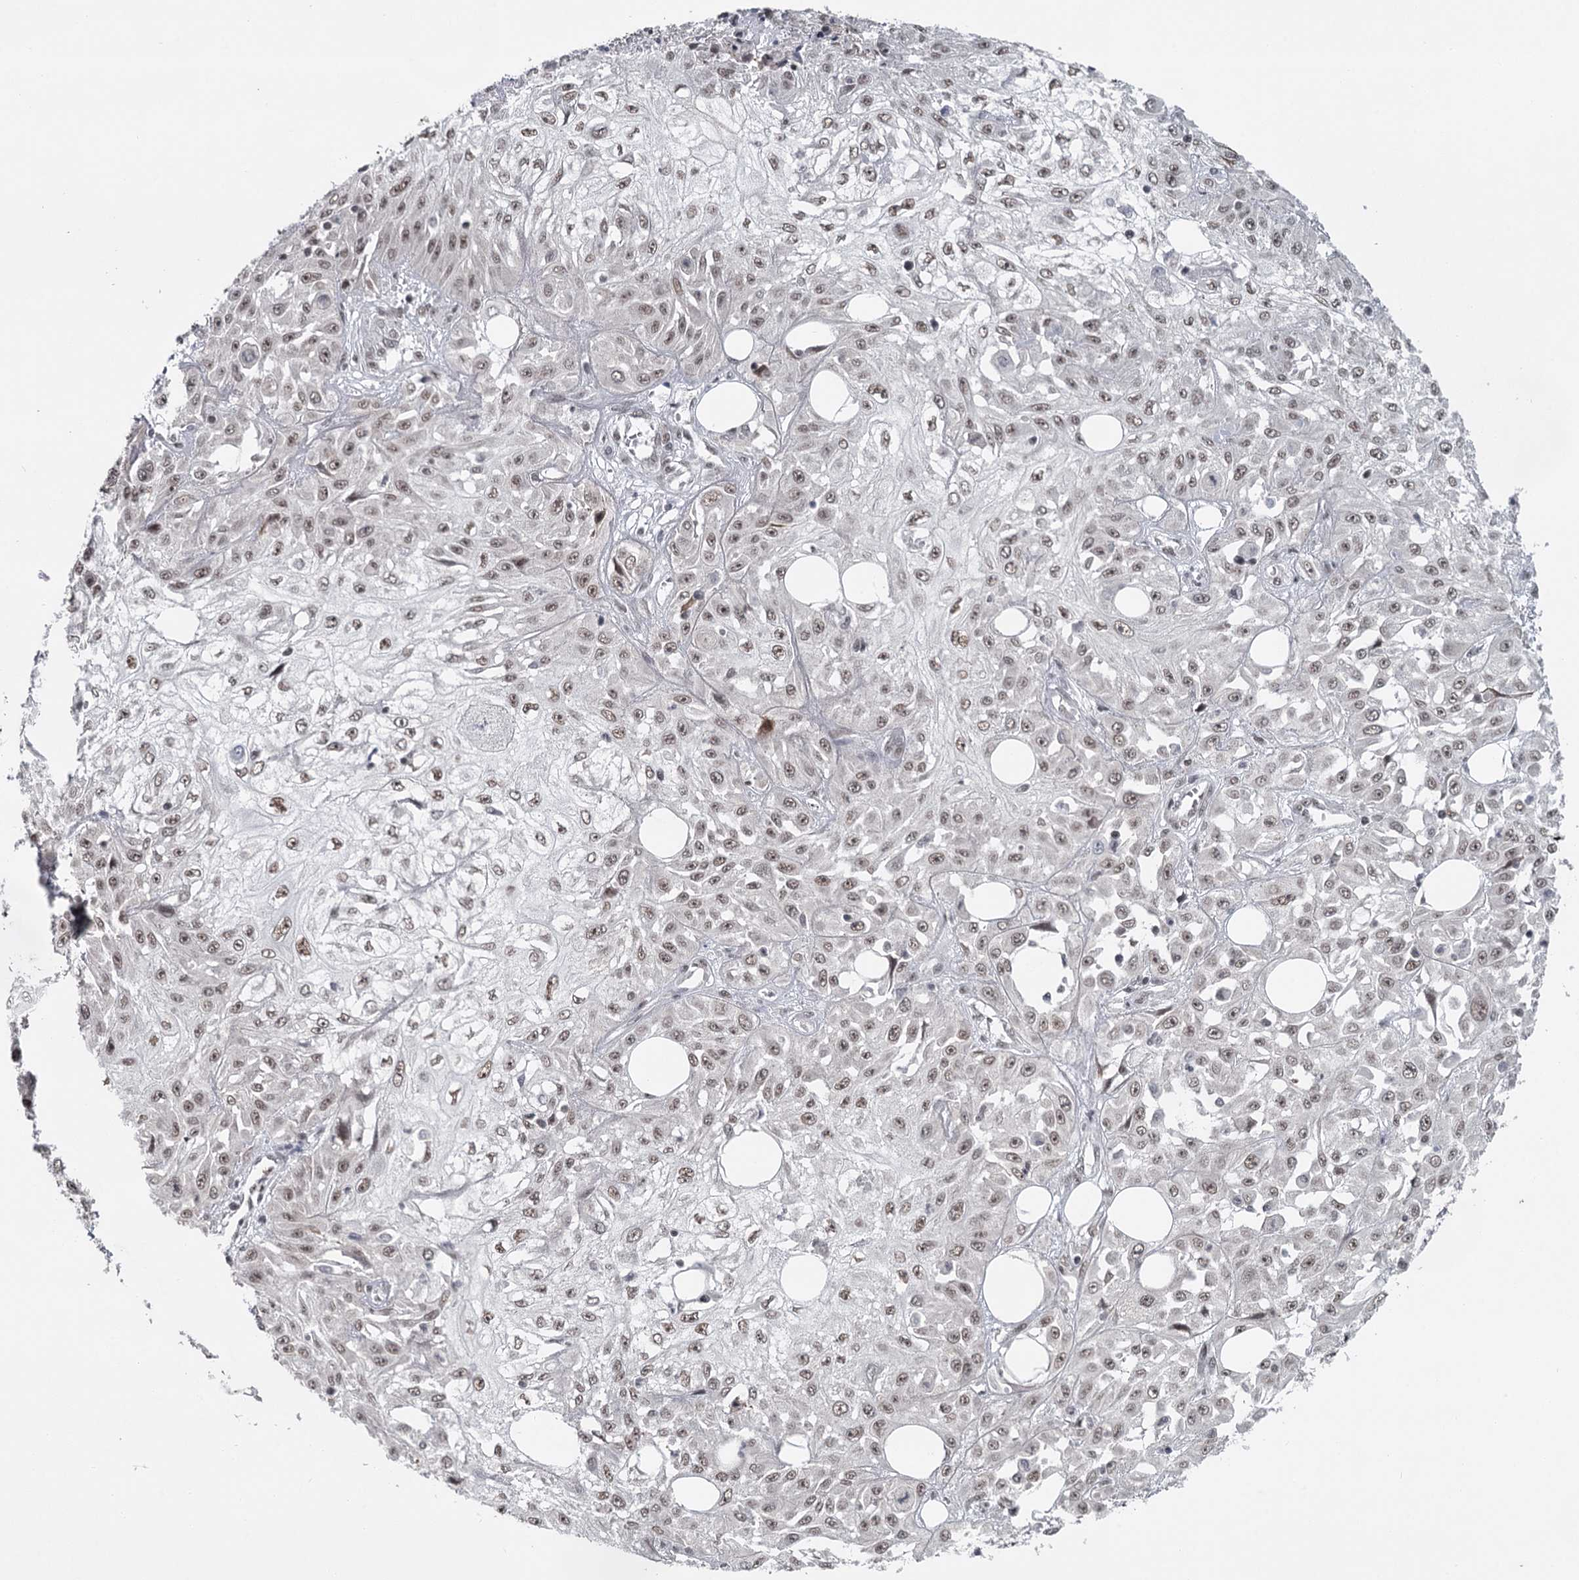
{"staining": {"intensity": "moderate", "quantity": ">75%", "location": "nuclear"}, "tissue": "skin cancer", "cell_type": "Tumor cells", "image_type": "cancer", "snomed": [{"axis": "morphology", "description": "Squamous cell carcinoma, NOS"}, {"axis": "morphology", "description": "Squamous cell carcinoma, metastatic, NOS"}, {"axis": "topography", "description": "Skin"}, {"axis": "topography", "description": "Lymph node"}], "caption": "Human skin cancer stained with a protein marker demonstrates moderate staining in tumor cells.", "gene": "FAM13C", "patient": {"sex": "male", "age": 75}}